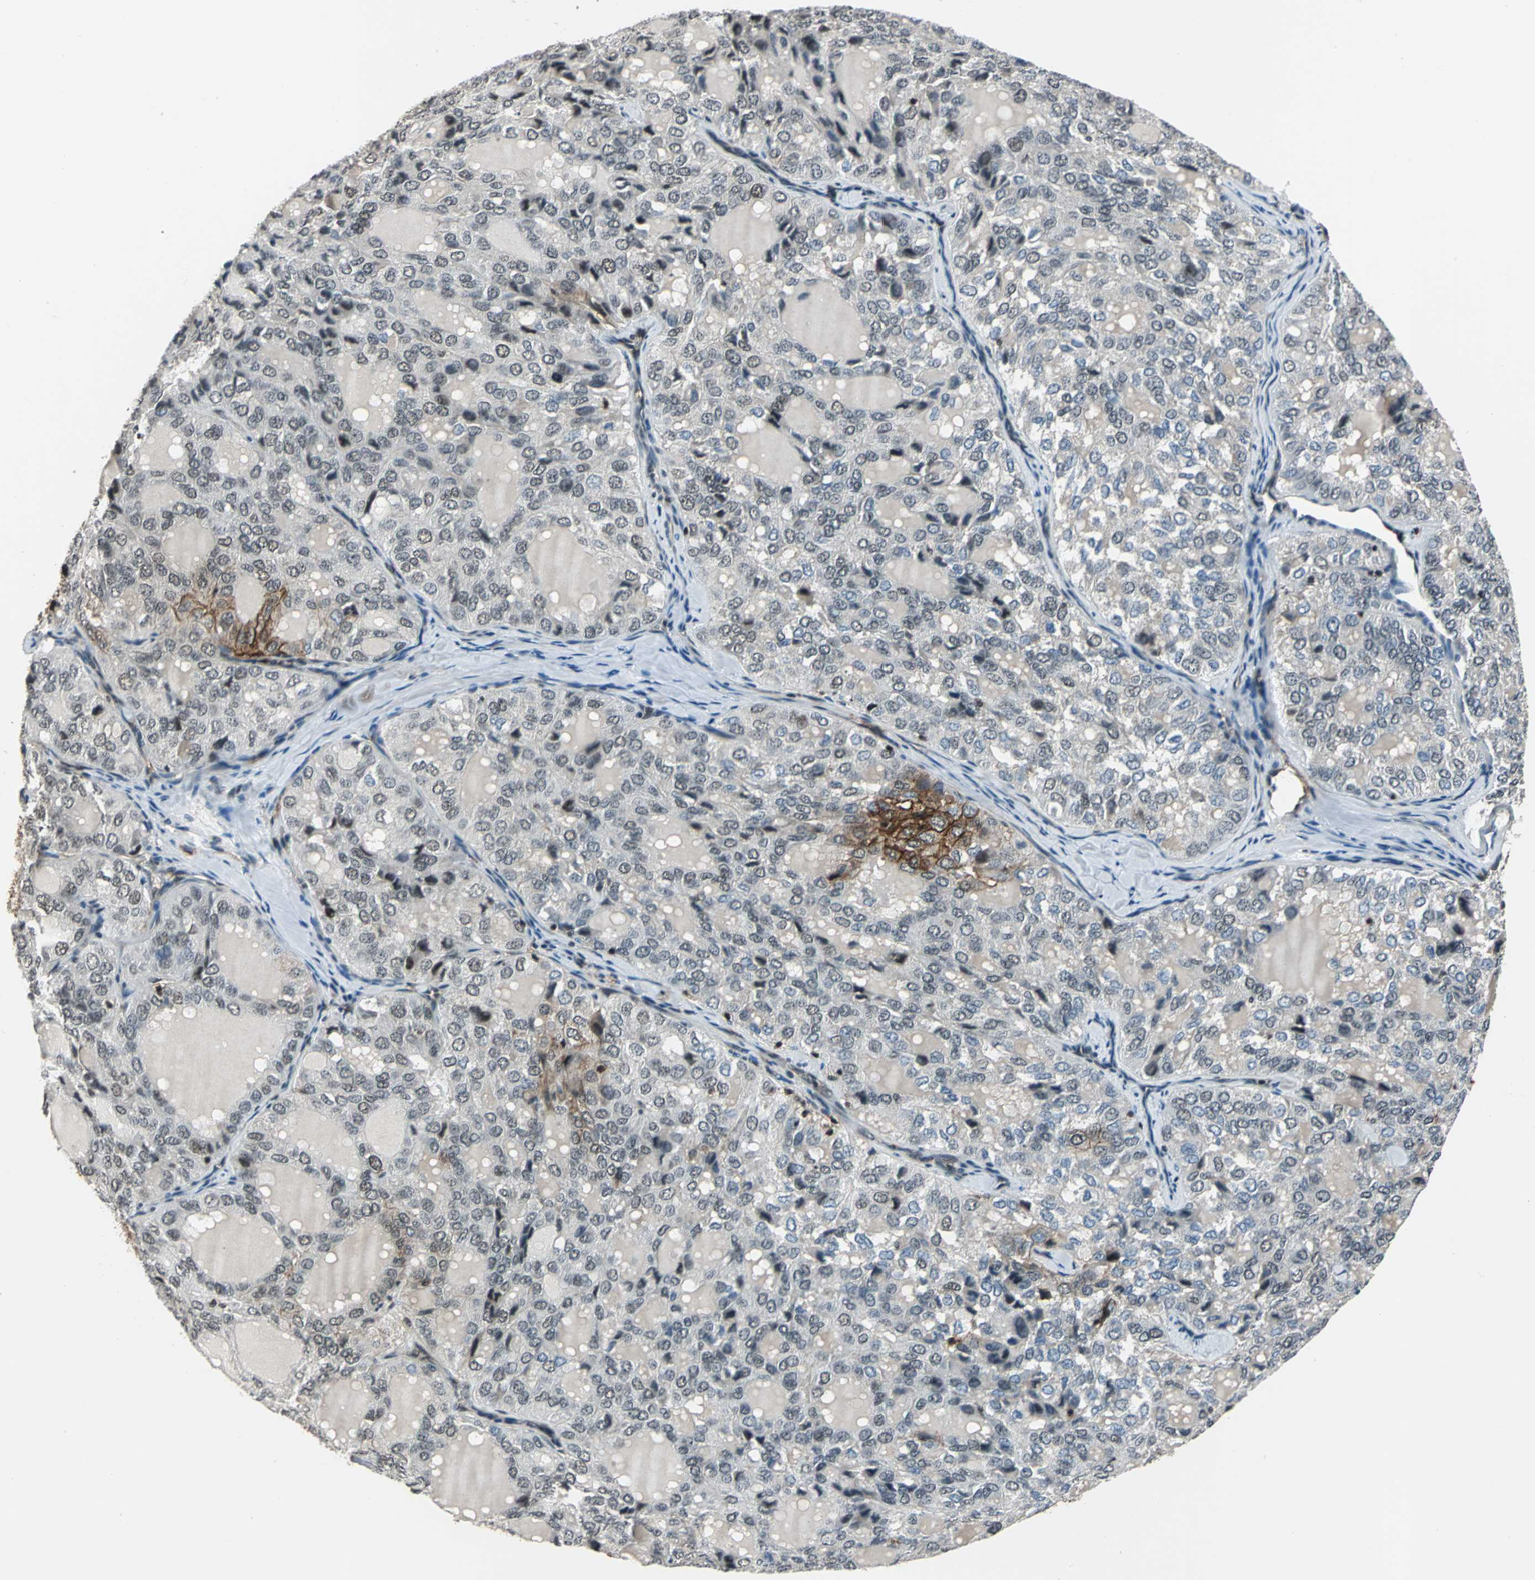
{"staining": {"intensity": "negative", "quantity": "none", "location": "none"}, "tissue": "thyroid cancer", "cell_type": "Tumor cells", "image_type": "cancer", "snomed": [{"axis": "morphology", "description": "Follicular adenoma carcinoma, NOS"}, {"axis": "topography", "description": "Thyroid gland"}], "caption": "Micrograph shows no significant protein staining in tumor cells of thyroid follicular adenoma carcinoma.", "gene": "NR2C2", "patient": {"sex": "male", "age": 75}}